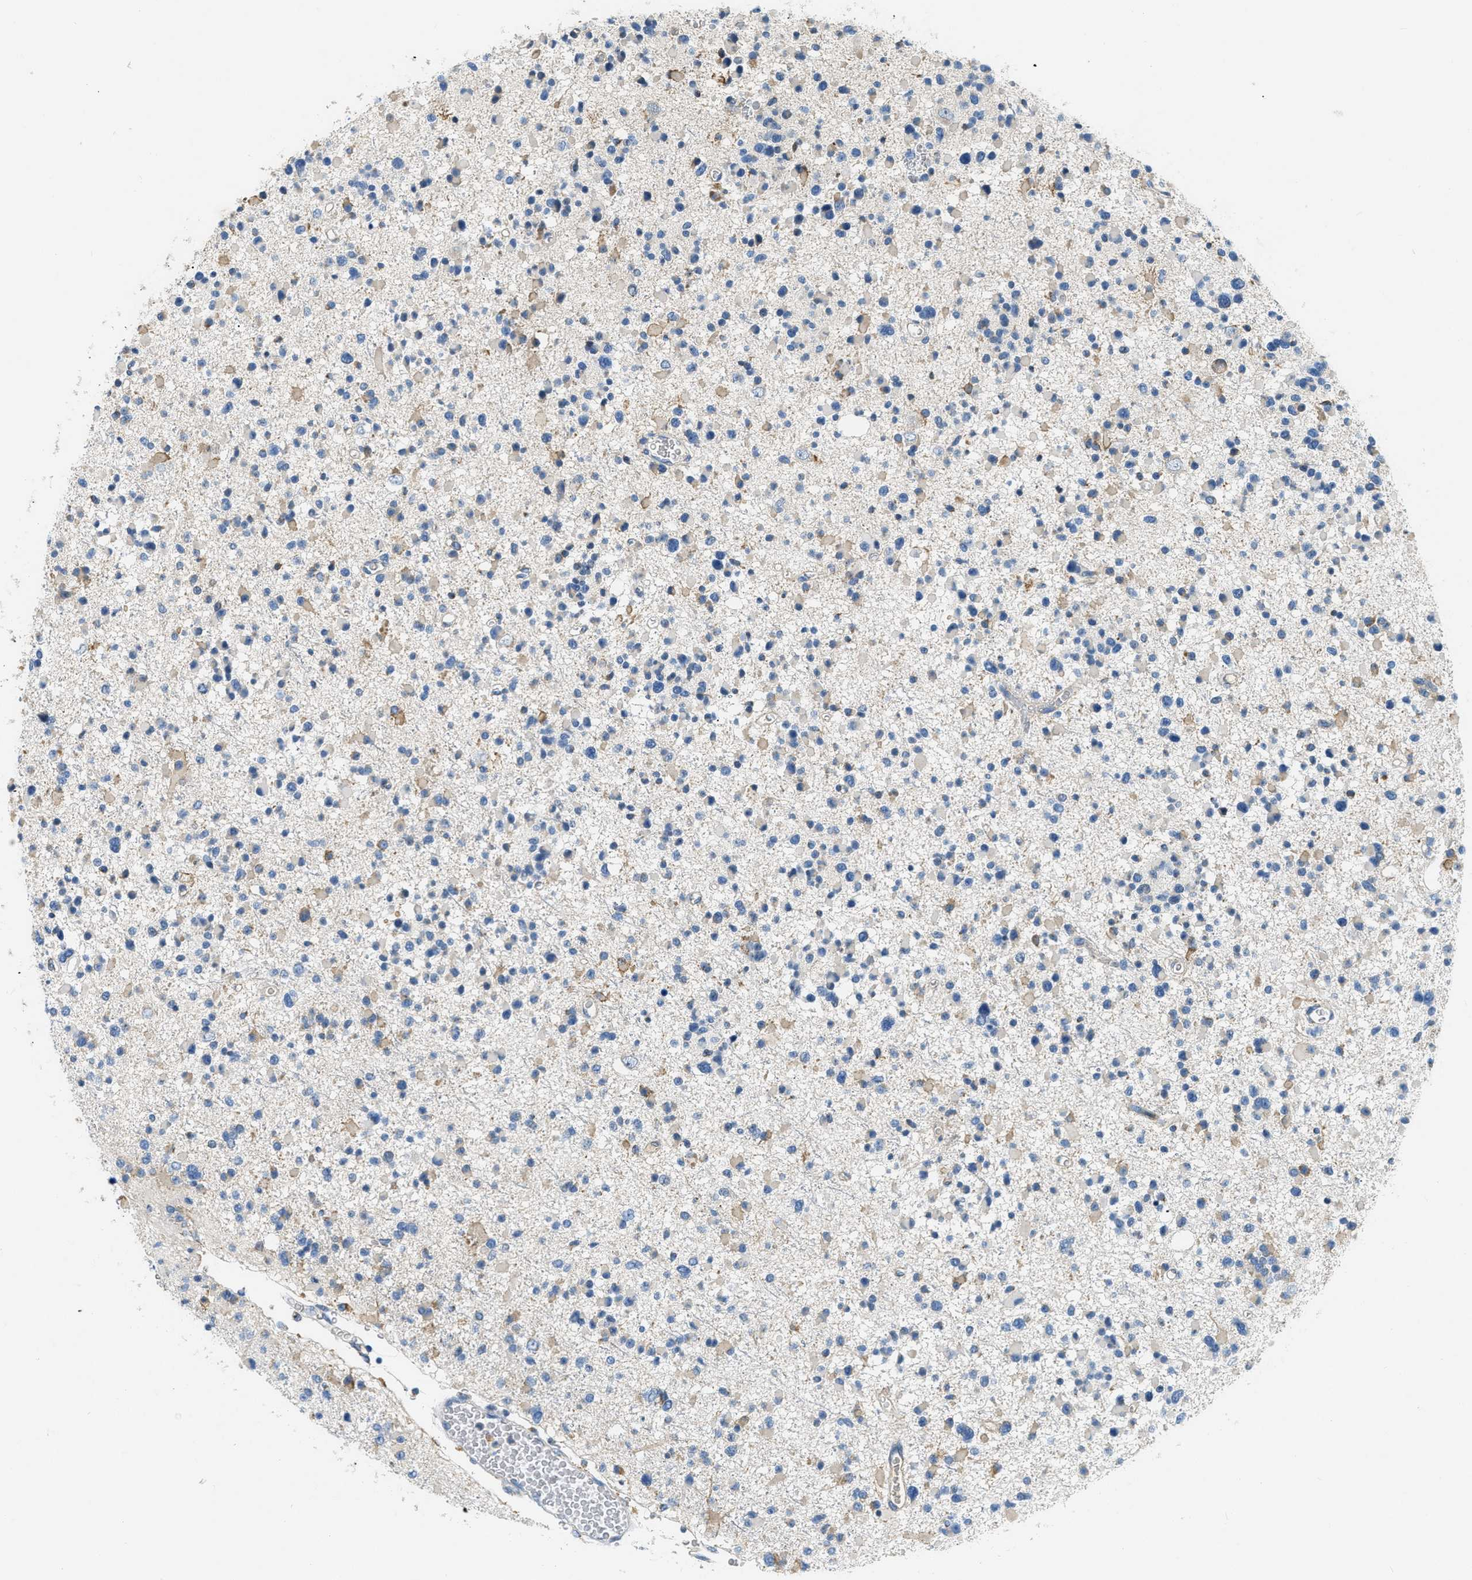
{"staining": {"intensity": "weak", "quantity": "<25%", "location": "cytoplasmic/membranous"}, "tissue": "glioma", "cell_type": "Tumor cells", "image_type": "cancer", "snomed": [{"axis": "morphology", "description": "Glioma, malignant, Low grade"}, {"axis": "topography", "description": "Brain"}], "caption": "Human glioma stained for a protein using immunohistochemistry shows no expression in tumor cells.", "gene": "ACADVL", "patient": {"sex": "female", "age": 22}}